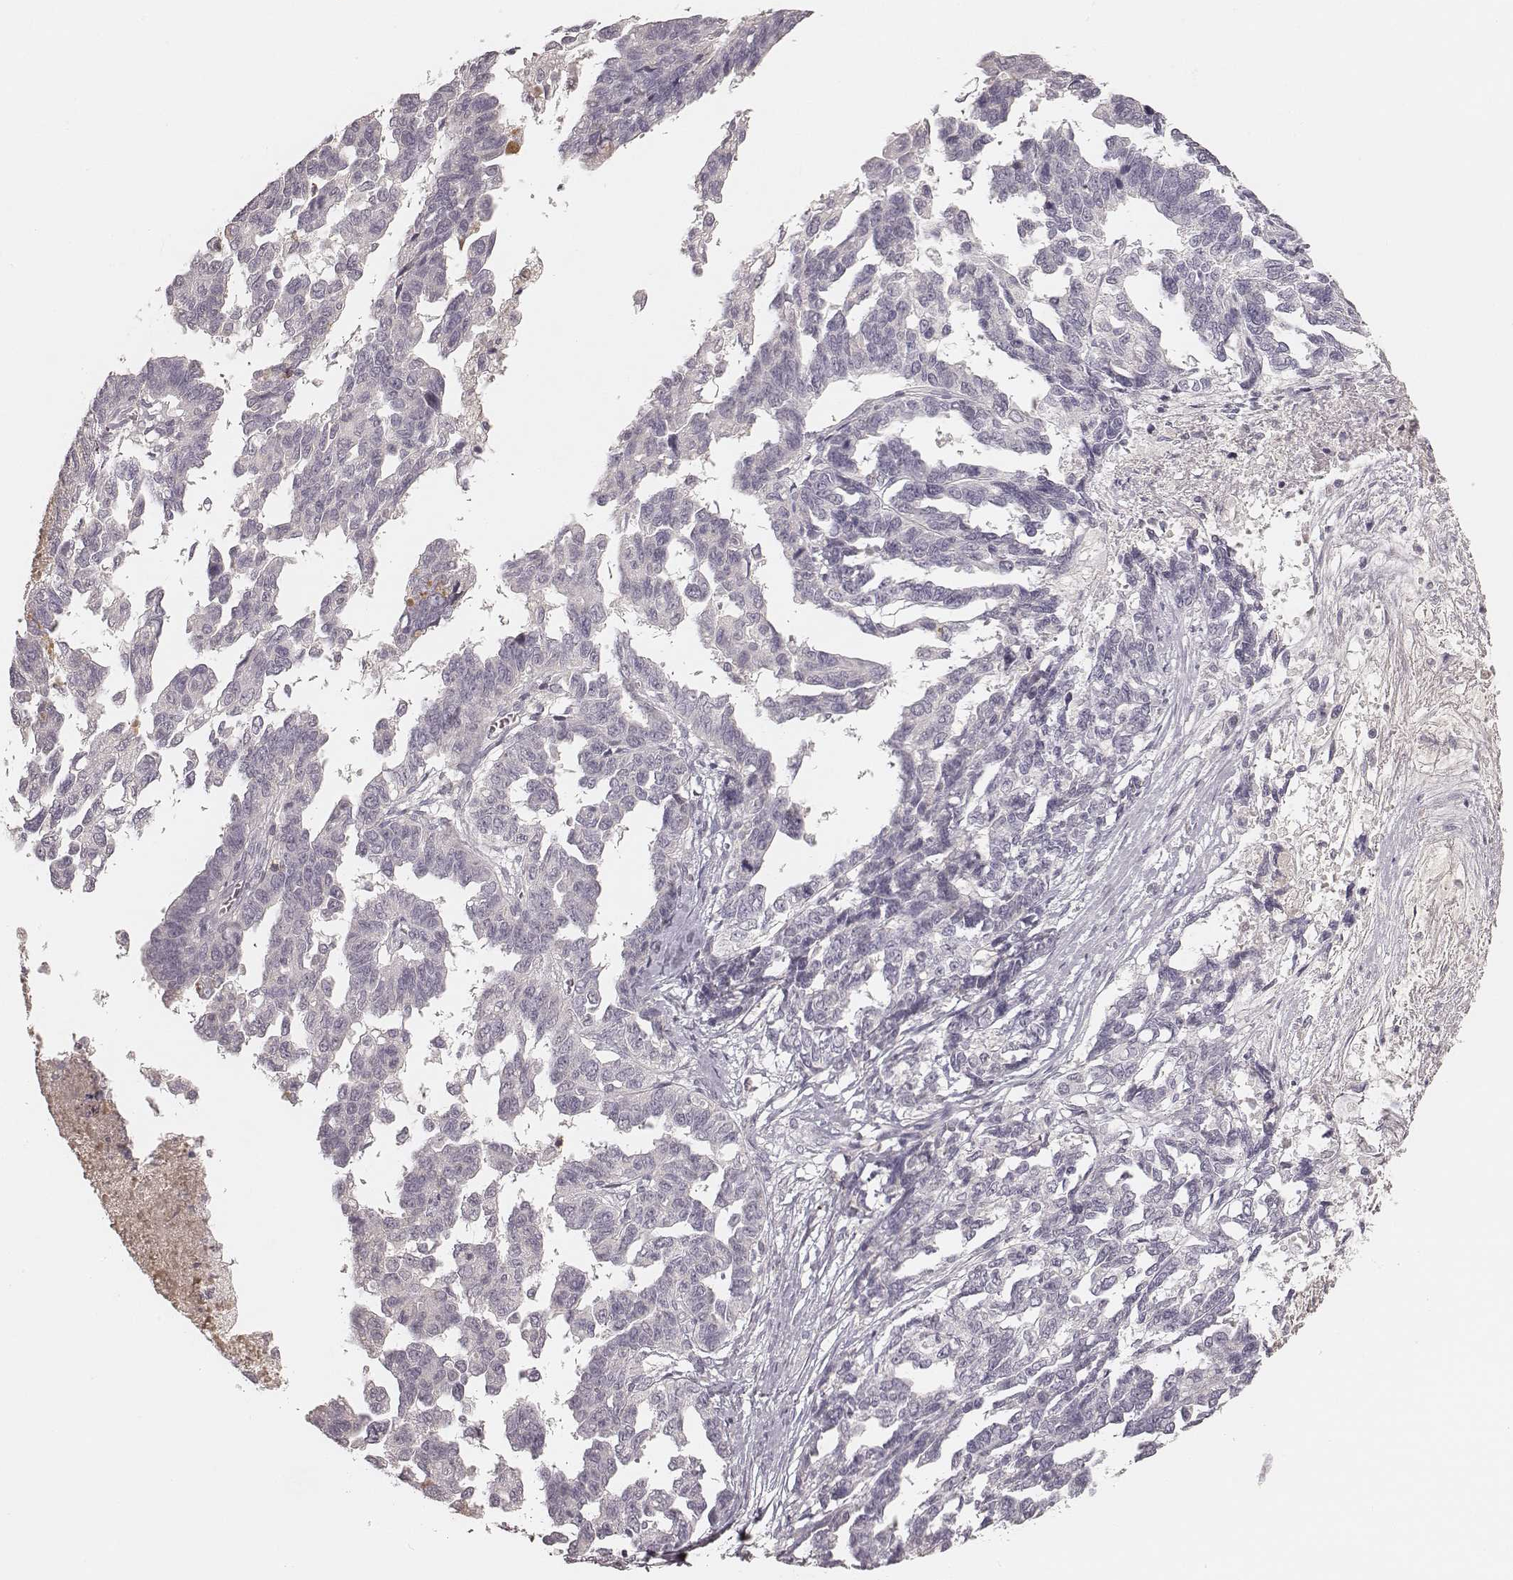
{"staining": {"intensity": "negative", "quantity": "none", "location": "none"}, "tissue": "ovarian cancer", "cell_type": "Tumor cells", "image_type": "cancer", "snomed": [{"axis": "morphology", "description": "Cystadenocarcinoma, serous, NOS"}, {"axis": "topography", "description": "Ovary"}], "caption": "Immunohistochemical staining of human ovarian cancer reveals no significant positivity in tumor cells. (DAB (3,3'-diaminobenzidine) IHC, high magnification).", "gene": "CD8A", "patient": {"sex": "female", "age": 69}}